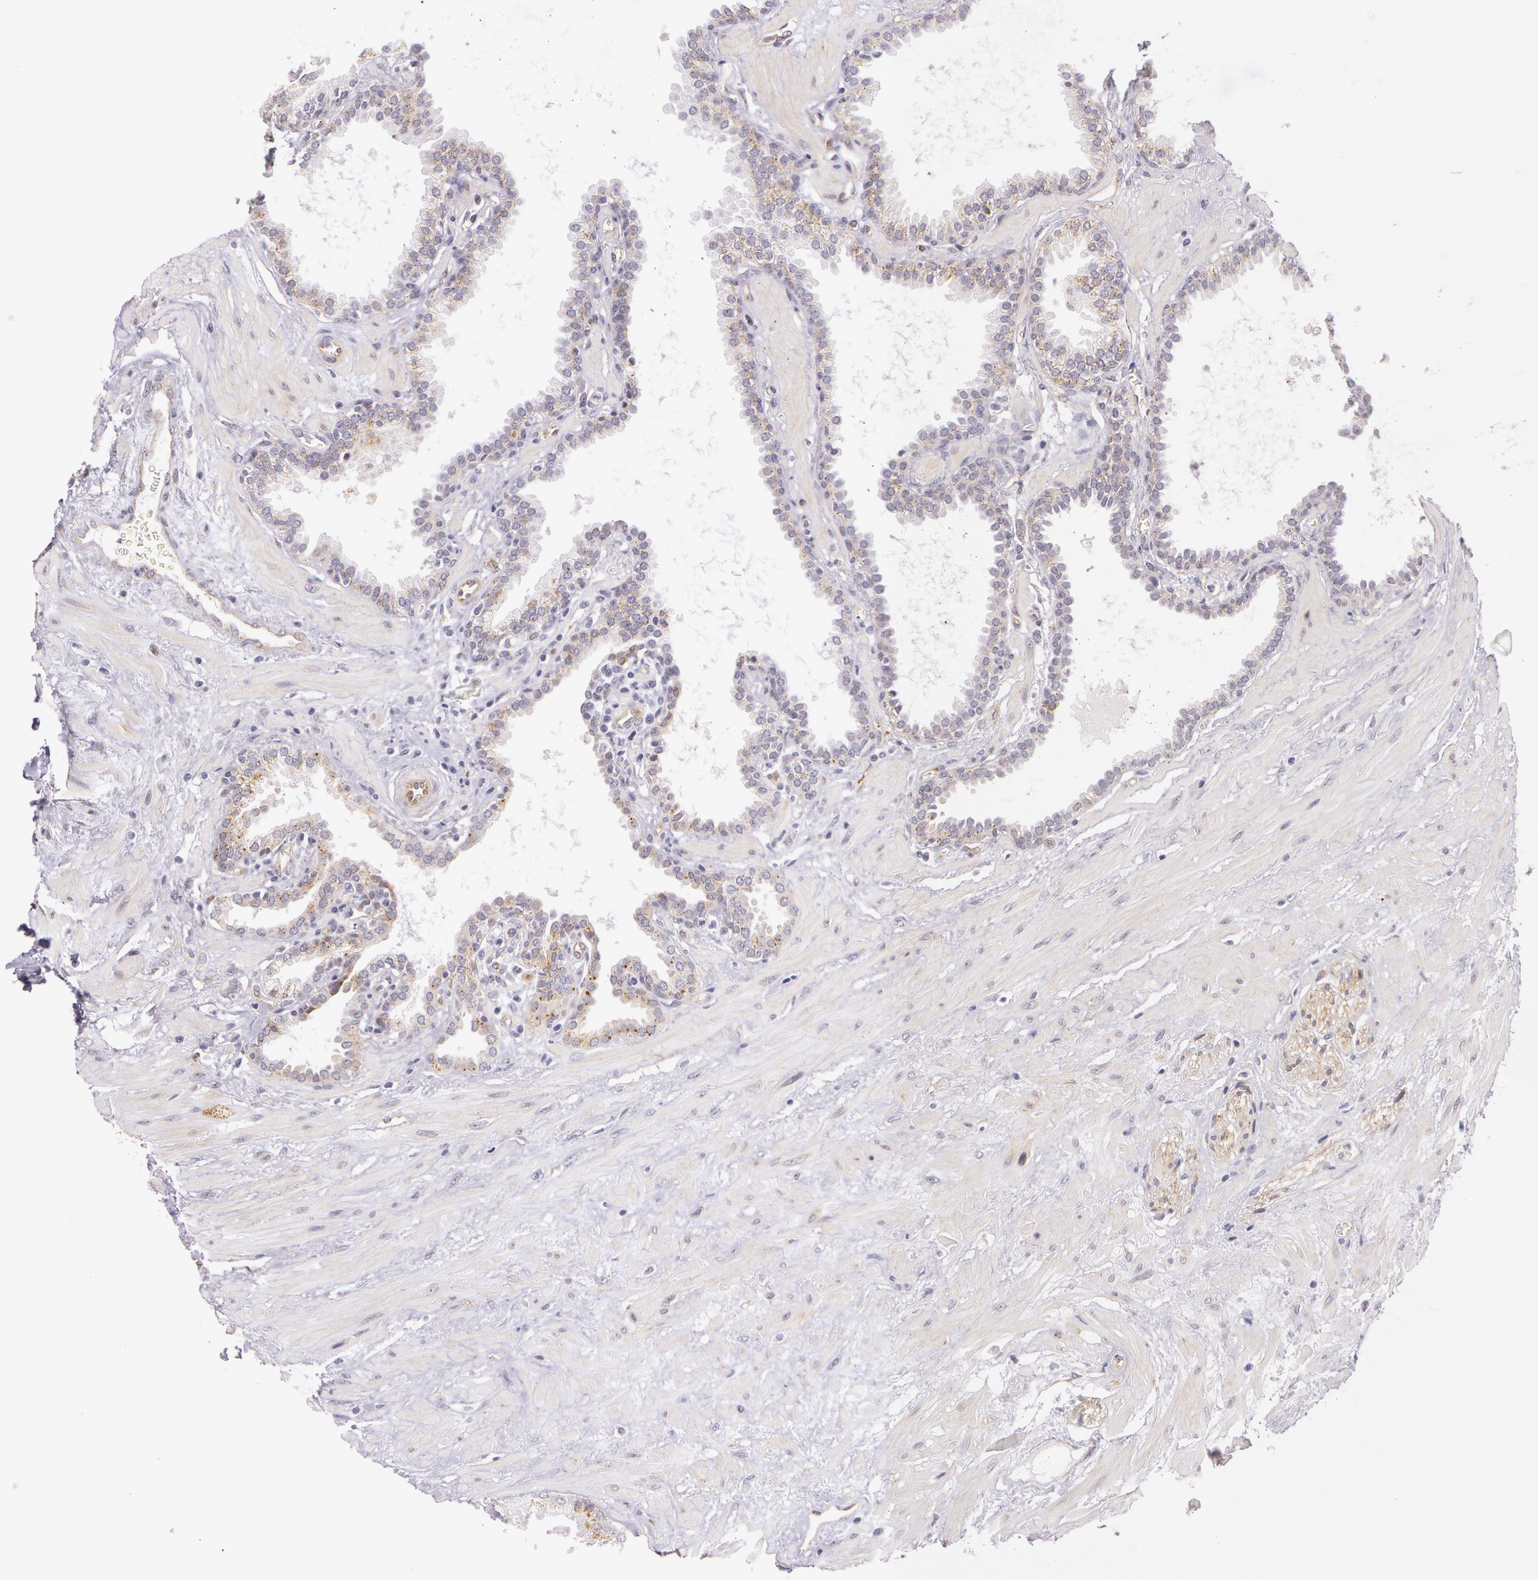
{"staining": {"intensity": "weak", "quantity": "25%-75%", "location": "cytoplasmic/membranous"}, "tissue": "prostate", "cell_type": "Glandular cells", "image_type": "normal", "snomed": [{"axis": "morphology", "description": "Normal tissue, NOS"}, {"axis": "topography", "description": "Prostate"}], "caption": "IHC (DAB) staining of benign human prostate reveals weak cytoplasmic/membranous protein positivity in about 25%-75% of glandular cells. The protein is stained brown, and the nuclei are stained in blue (DAB IHC with brightfield microscopy, high magnification).", "gene": "APP", "patient": {"sex": "male", "age": 64}}